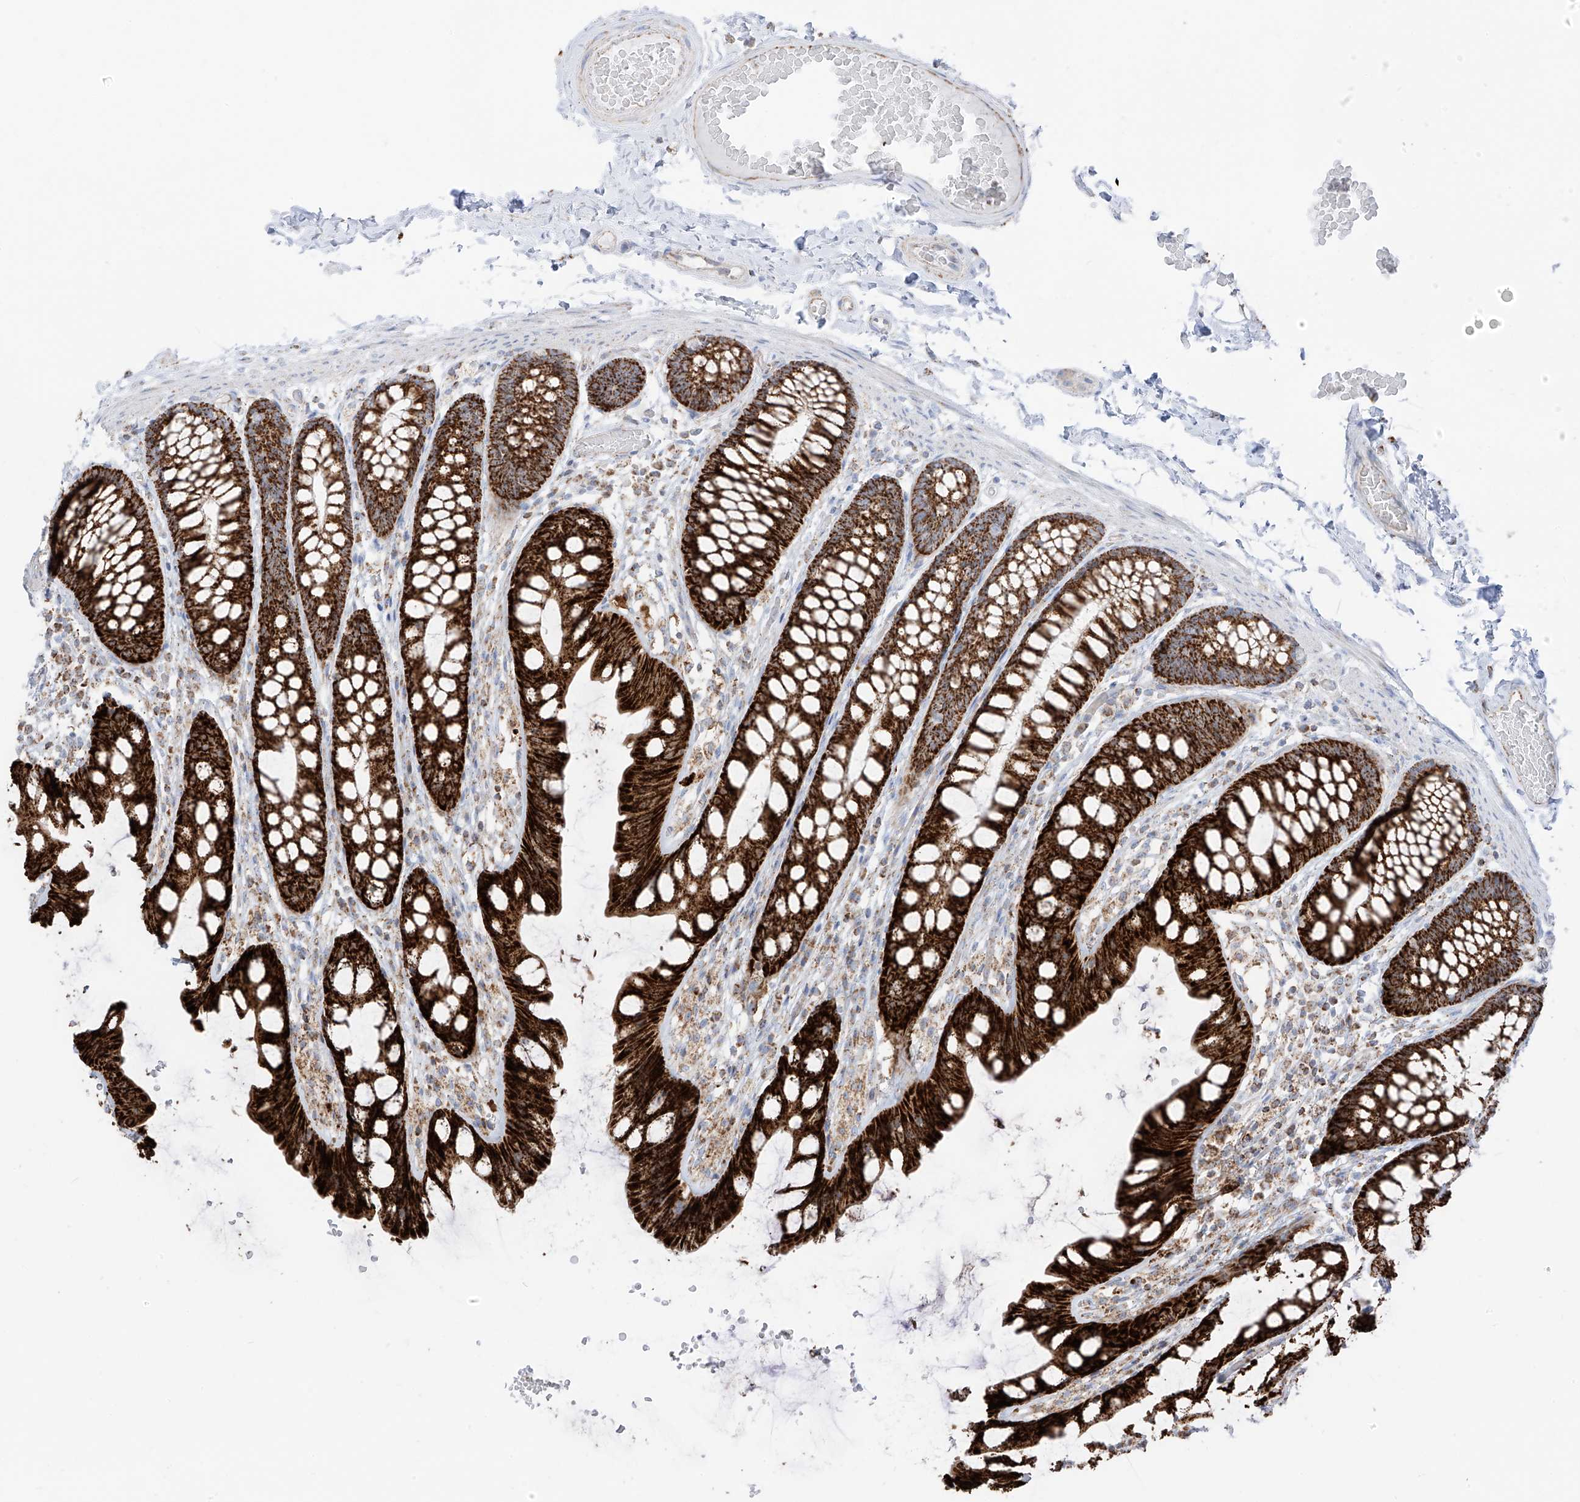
{"staining": {"intensity": "moderate", "quantity": ">75%", "location": "cytoplasmic/membranous"}, "tissue": "colon", "cell_type": "Endothelial cells", "image_type": "normal", "snomed": [{"axis": "morphology", "description": "Normal tissue, NOS"}, {"axis": "topography", "description": "Colon"}], "caption": "Unremarkable colon shows moderate cytoplasmic/membranous expression in approximately >75% of endothelial cells, visualized by immunohistochemistry. The staining is performed using DAB (3,3'-diaminobenzidine) brown chromogen to label protein expression. The nuclei are counter-stained blue using hematoxylin.", "gene": "ETHE1", "patient": {"sex": "male", "age": 47}}